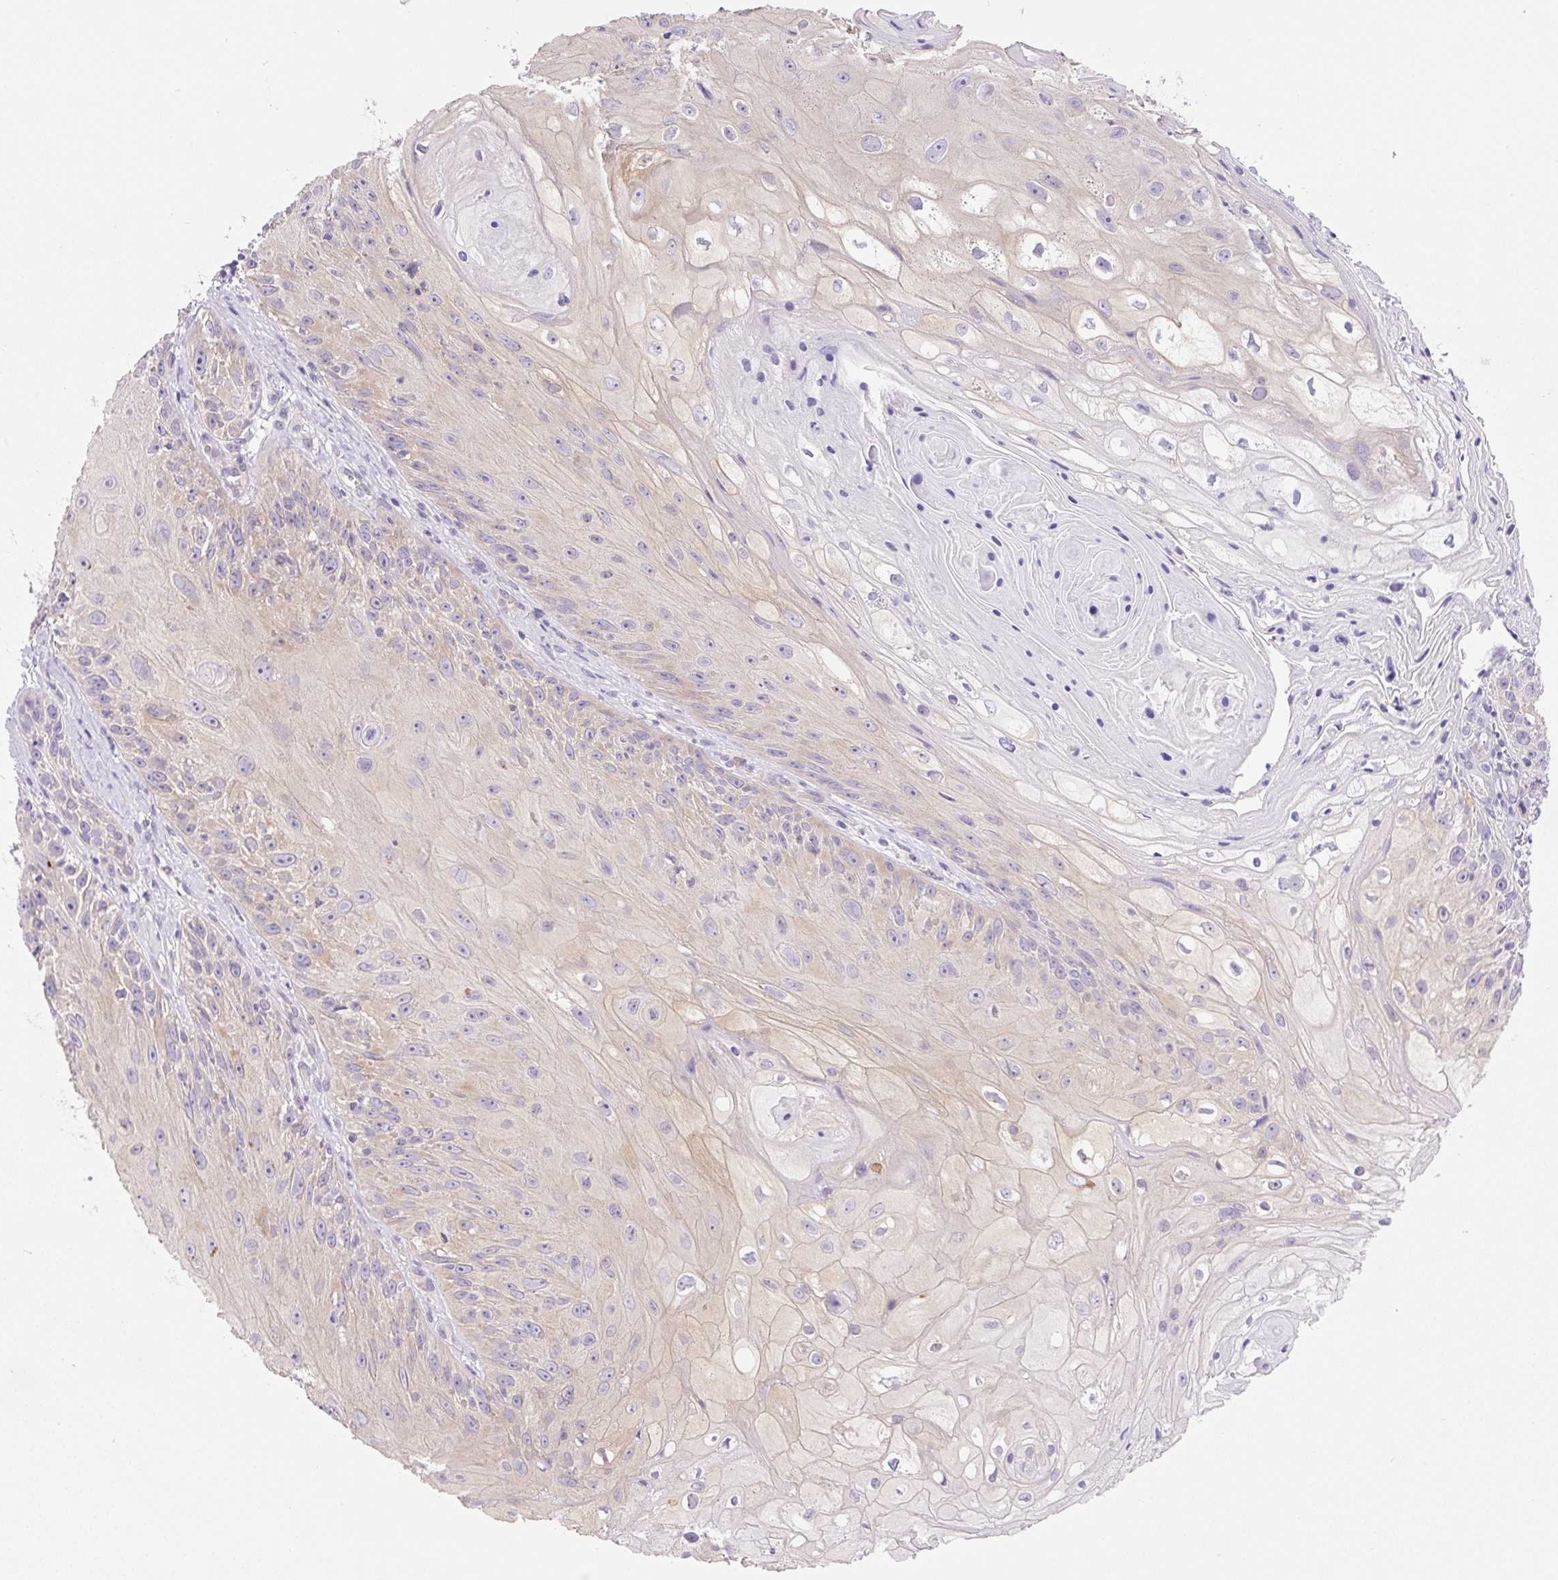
{"staining": {"intensity": "weak", "quantity": "<25%", "location": "cytoplasmic/membranous"}, "tissue": "skin cancer", "cell_type": "Tumor cells", "image_type": "cancer", "snomed": [{"axis": "morphology", "description": "Squamous cell carcinoma, NOS"}, {"axis": "topography", "description": "Skin"}, {"axis": "topography", "description": "Vulva"}], "caption": "There is no significant expression in tumor cells of skin cancer (squamous cell carcinoma).", "gene": "CAMK2B", "patient": {"sex": "female", "age": 76}}